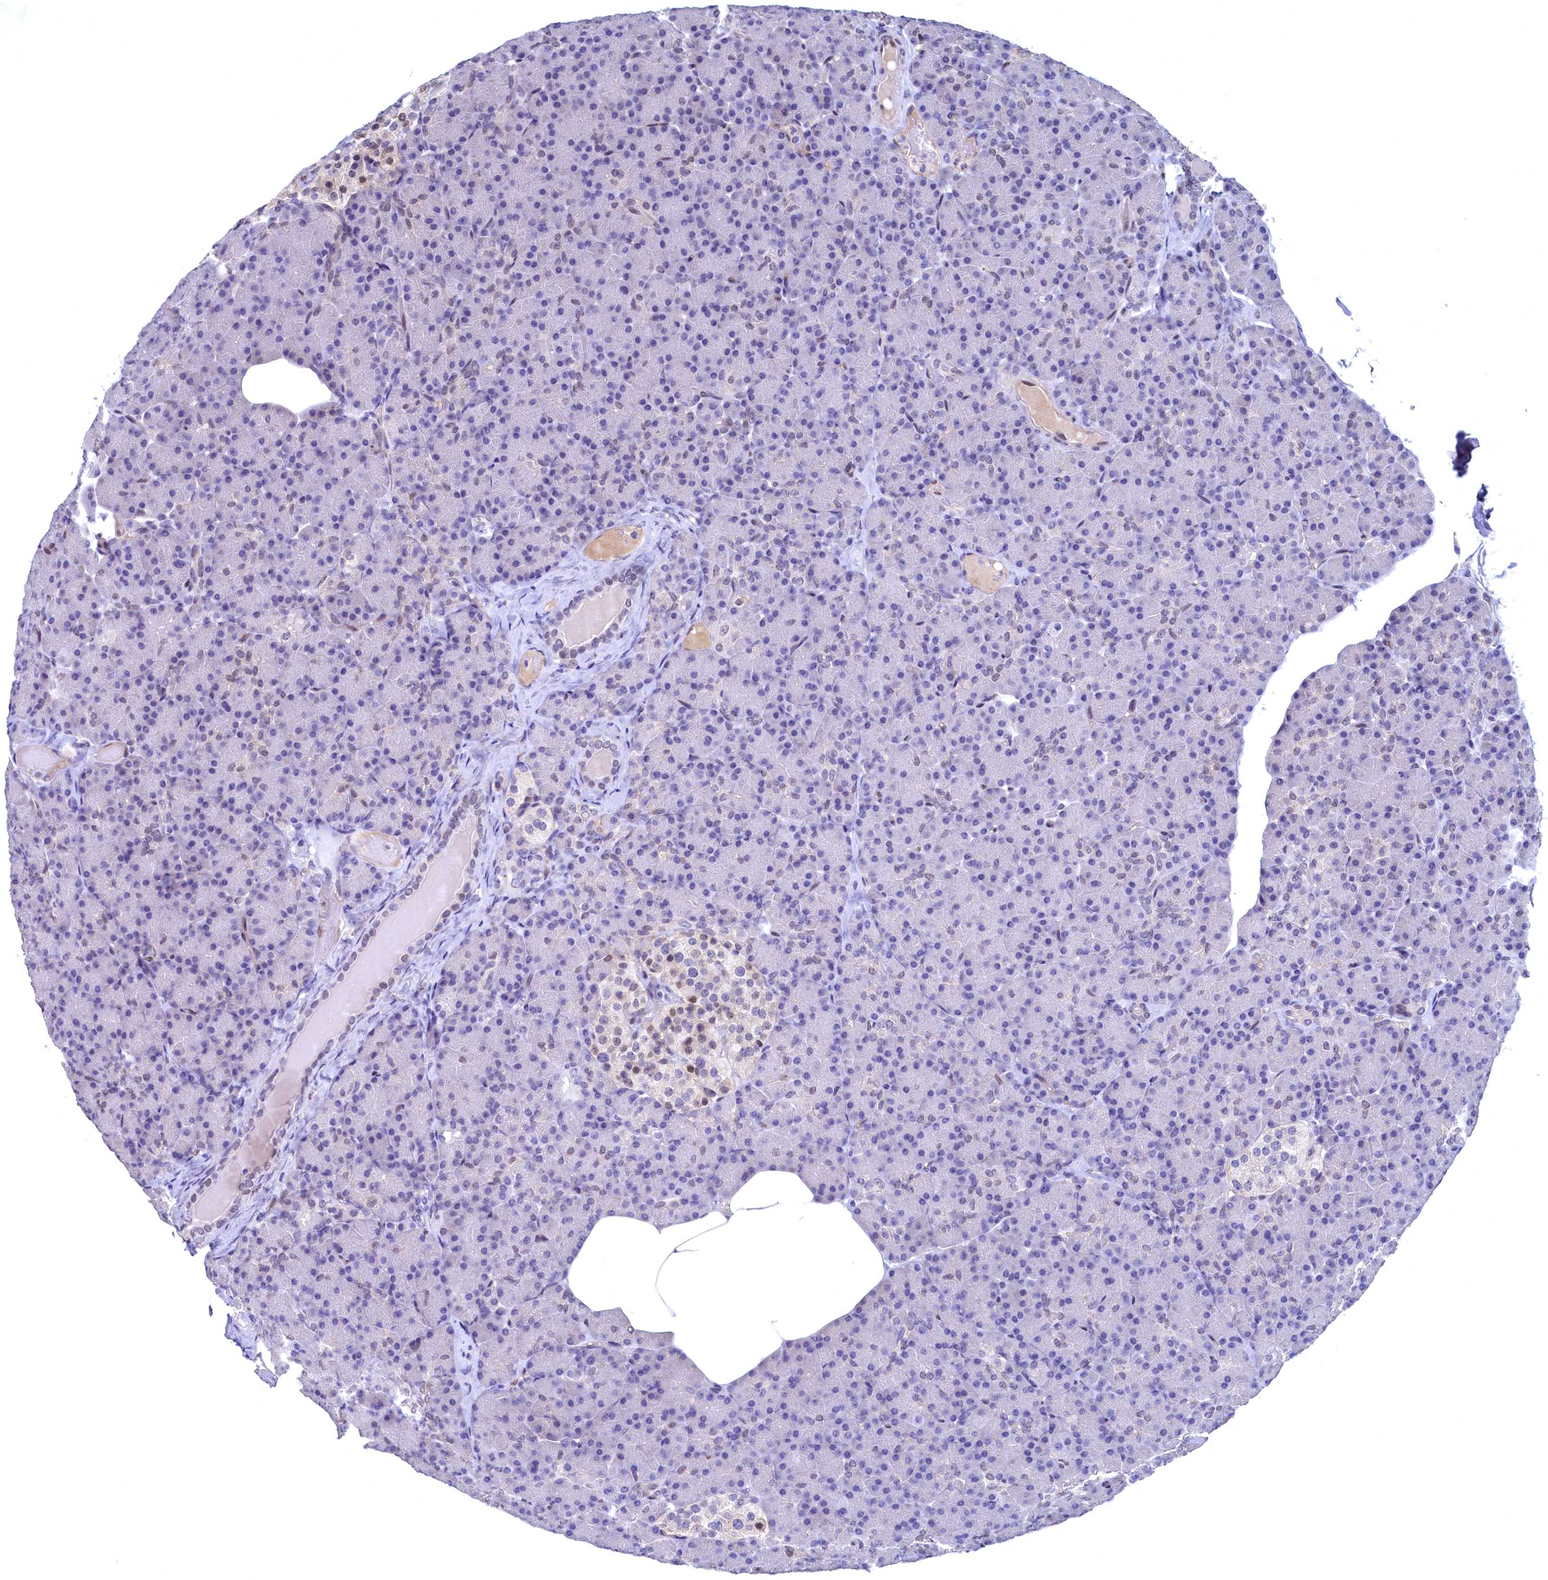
{"staining": {"intensity": "weak", "quantity": "<25%", "location": "nuclear"}, "tissue": "pancreas", "cell_type": "Exocrine glandular cells", "image_type": "normal", "snomed": [{"axis": "morphology", "description": "Normal tissue, NOS"}, {"axis": "topography", "description": "Pancreas"}], "caption": "A micrograph of pancreas stained for a protein demonstrates no brown staining in exocrine glandular cells.", "gene": "FLYWCH2", "patient": {"sex": "female", "age": 43}}